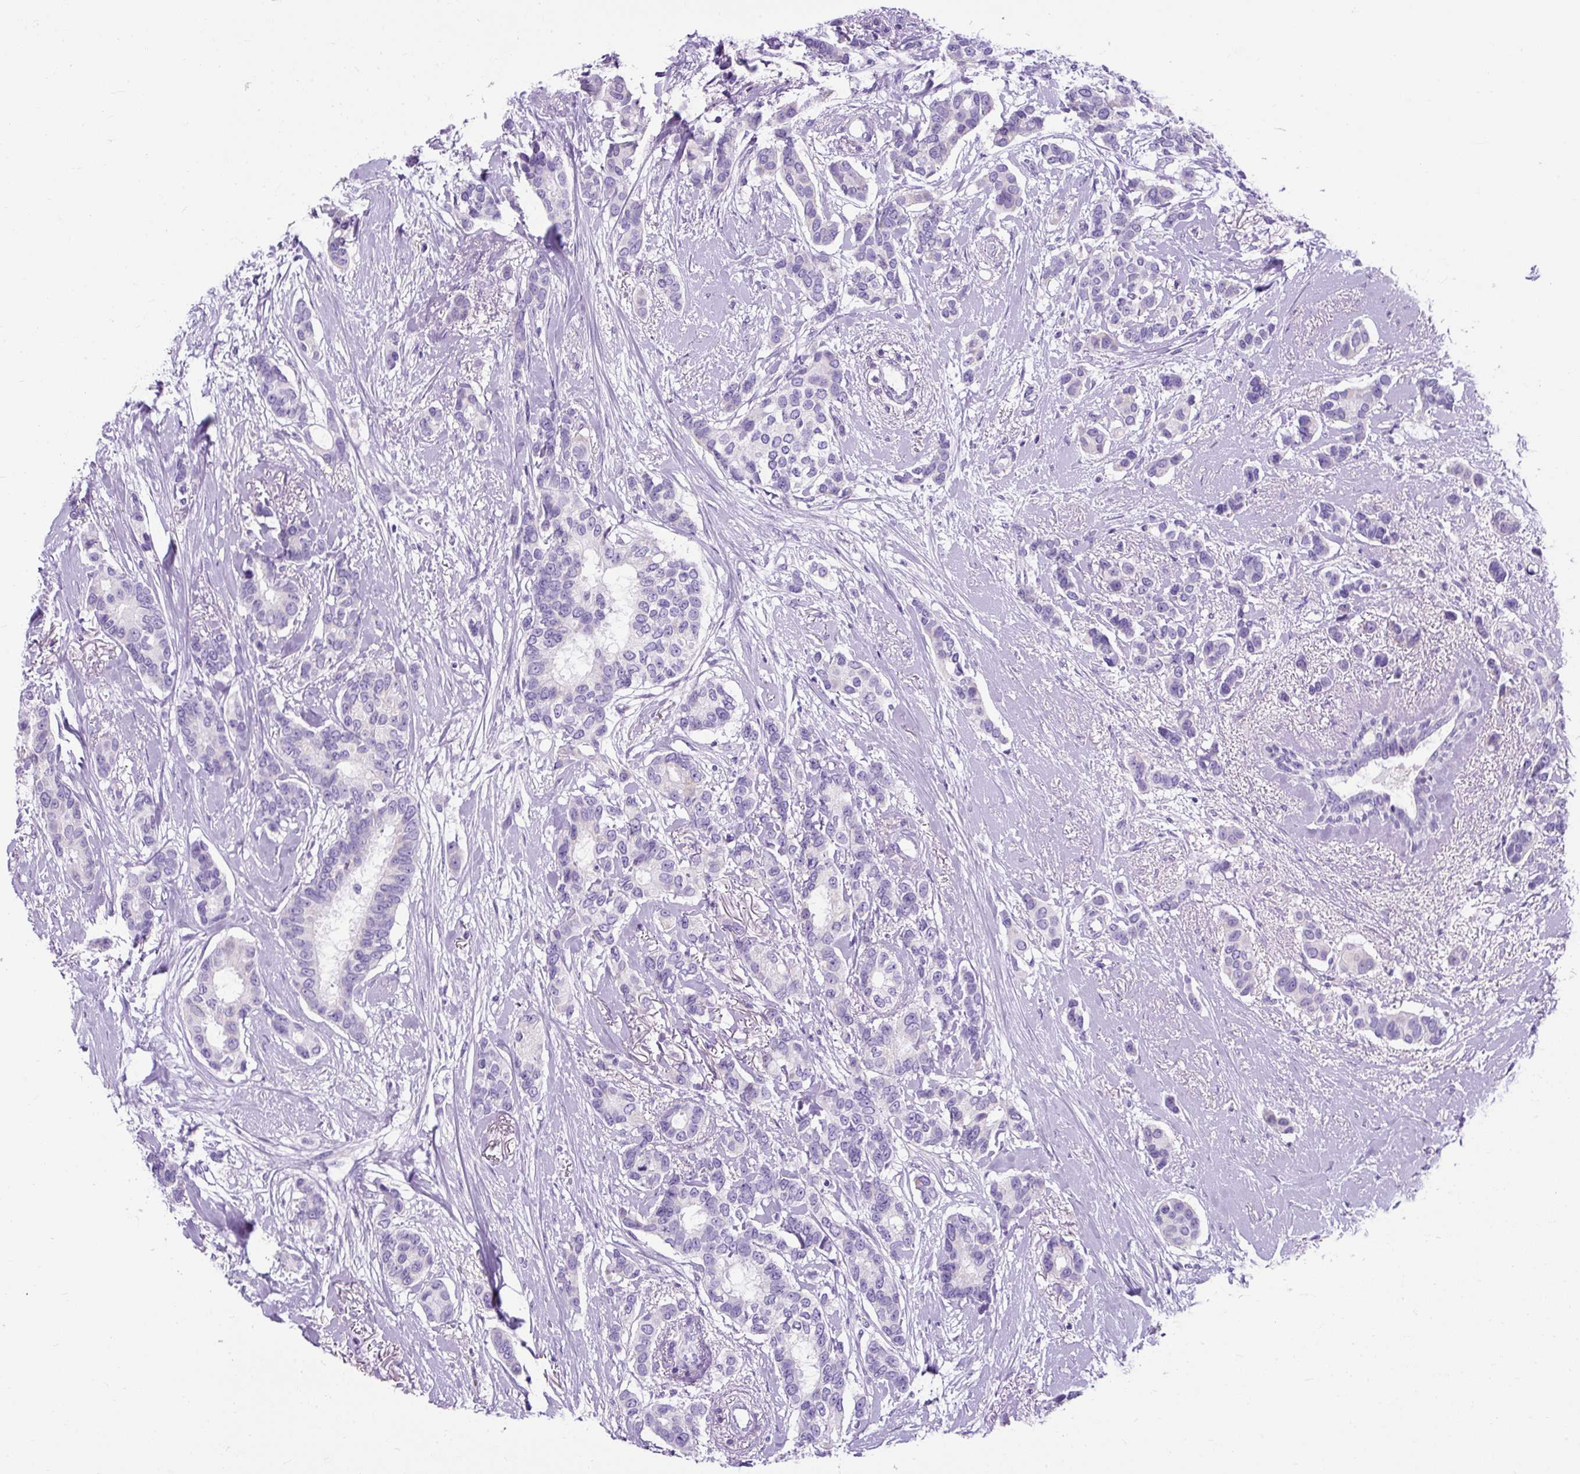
{"staining": {"intensity": "negative", "quantity": "none", "location": "none"}, "tissue": "breast cancer", "cell_type": "Tumor cells", "image_type": "cancer", "snomed": [{"axis": "morphology", "description": "Duct carcinoma"}, {"axis": "topography", "description": "Breast"}], "caption": "Immunohistochemistry image of human invasive ductal carcinoma (breast) stained for a protein (brown), which demonstrates no expression in tumor cells.", "gene": "KRT12", "patient": {"sex": "female", "age": 73}}